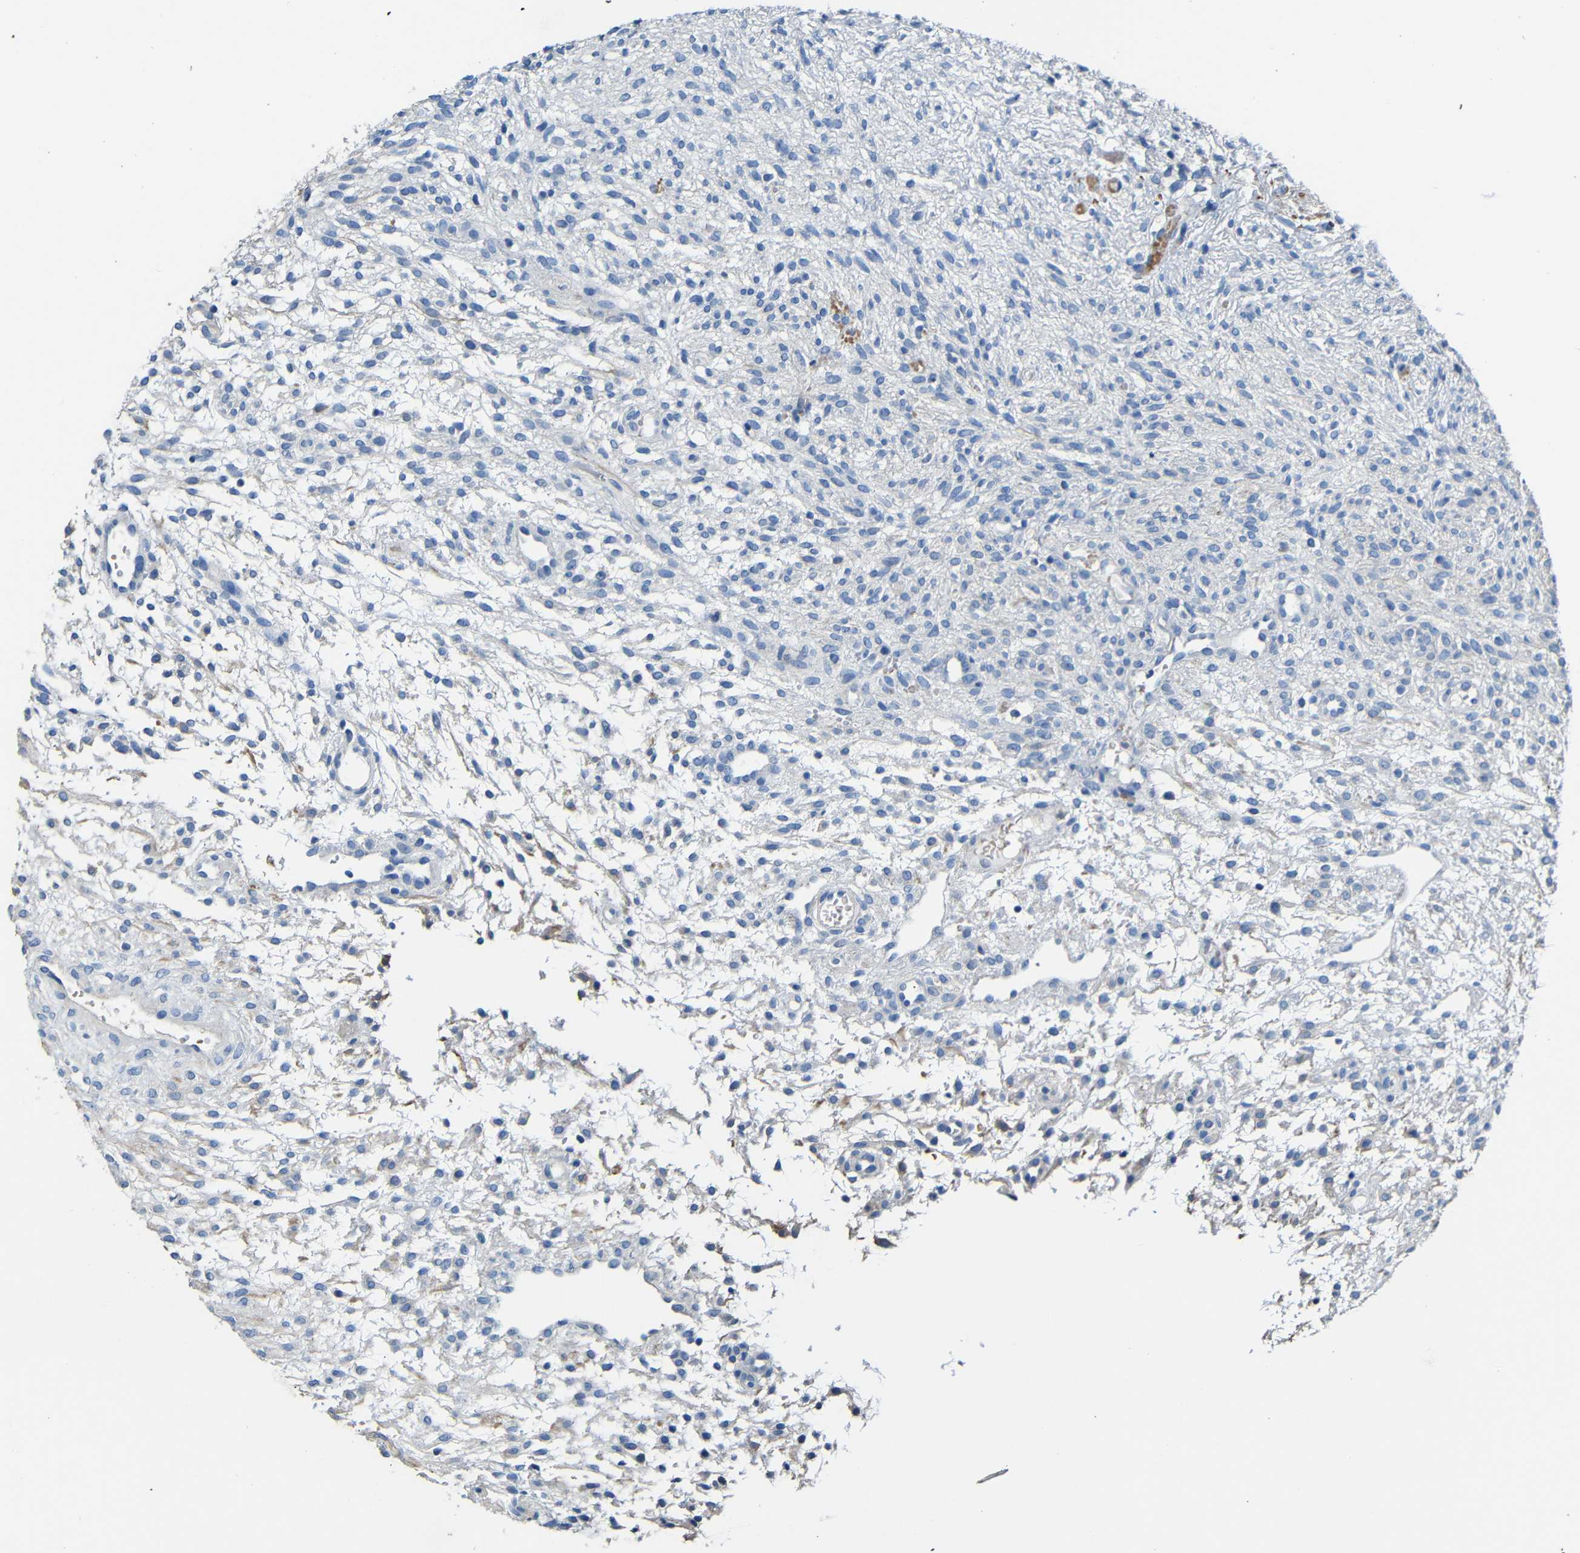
{"staining": {"intensity": "negative", "quantity": "none", "location": "none"}, "tissue": "ovary", "cell_type": "Ovarian stroma cells", "image_type": "normal", "snomed": [{"axis": "morphology", "description": "Normal tissue, NOS"}, {"axis": "morphology", "description": "Cyst, NOS"}, {"axis": "topography", "description": "Ovary"}], "caption": "Protein analysis of normal ovary reveals no significant staining in ovarian stroma cells. Brightfield microscopy of IHC stained with DAB (brown) and hematoxylin (blue), captured at high magnification.", "gene": "TNFAIP1", "patient": {"sex": "female", "age": 18}}